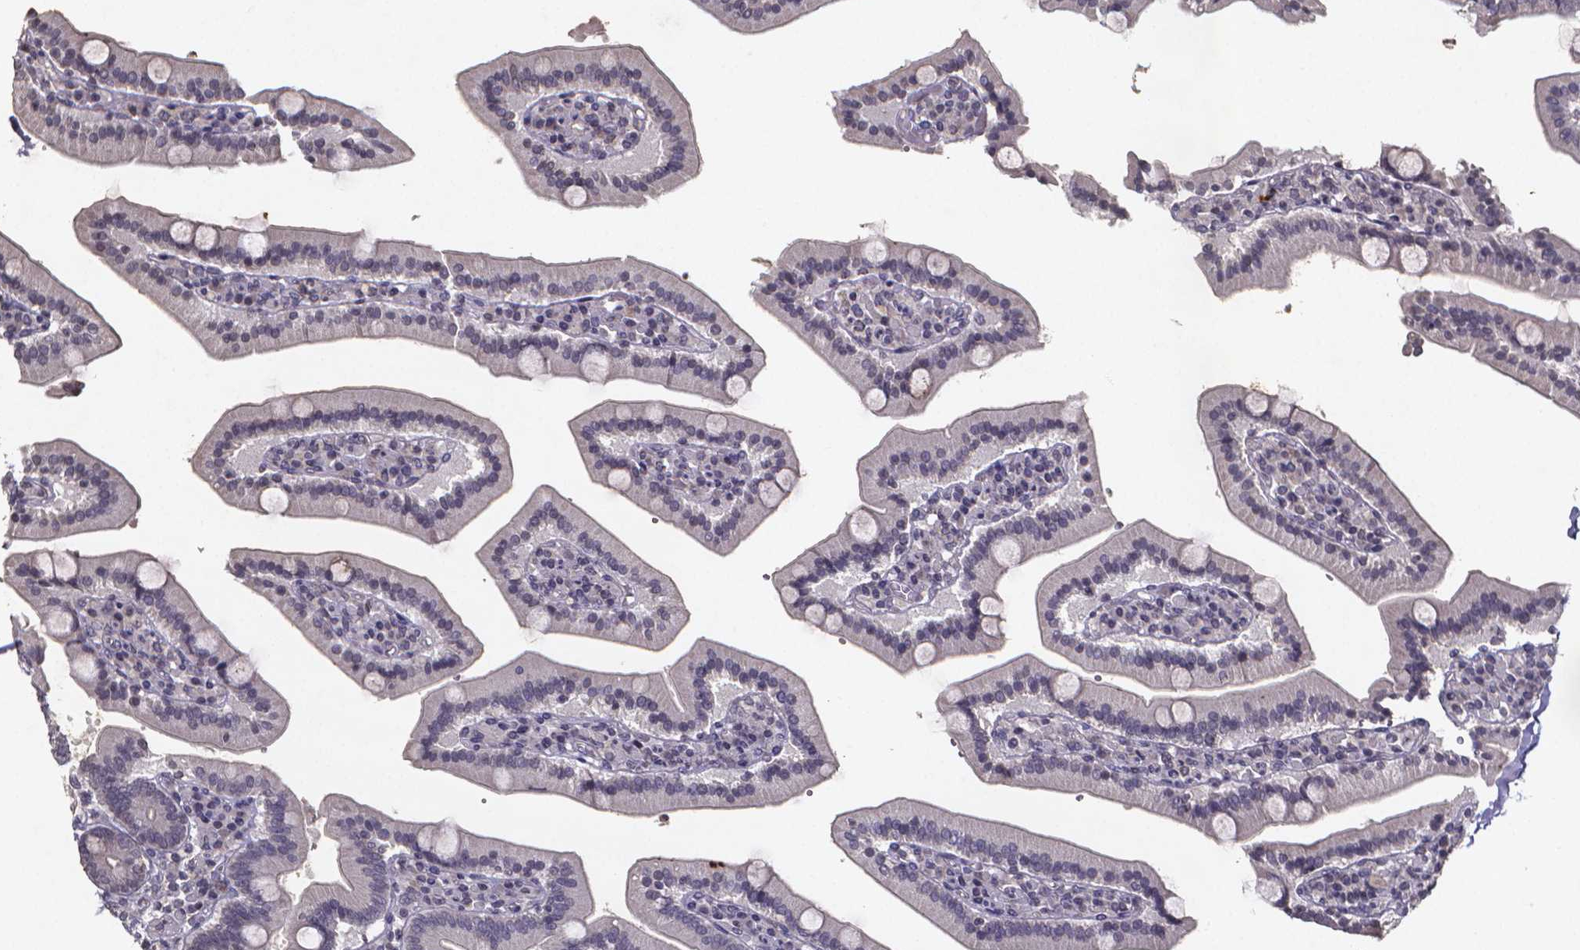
{"staining": {"intensity": "negative", "quantity": "none", "location": "none"}, "tissue": "duodenum", "cell_type": "Glandular cells", "image_type": "normal", "snomed": [{"axis": "morphology", "description": "Normal tissue, NOS"}, {"axis": "topography", "description": "Duodenum"}], "caption": "IHC of unremarkable duodenum shows no staining in glandular cells.", "gene": "TP73", "patient": {"sex": "female", "age": 62}}